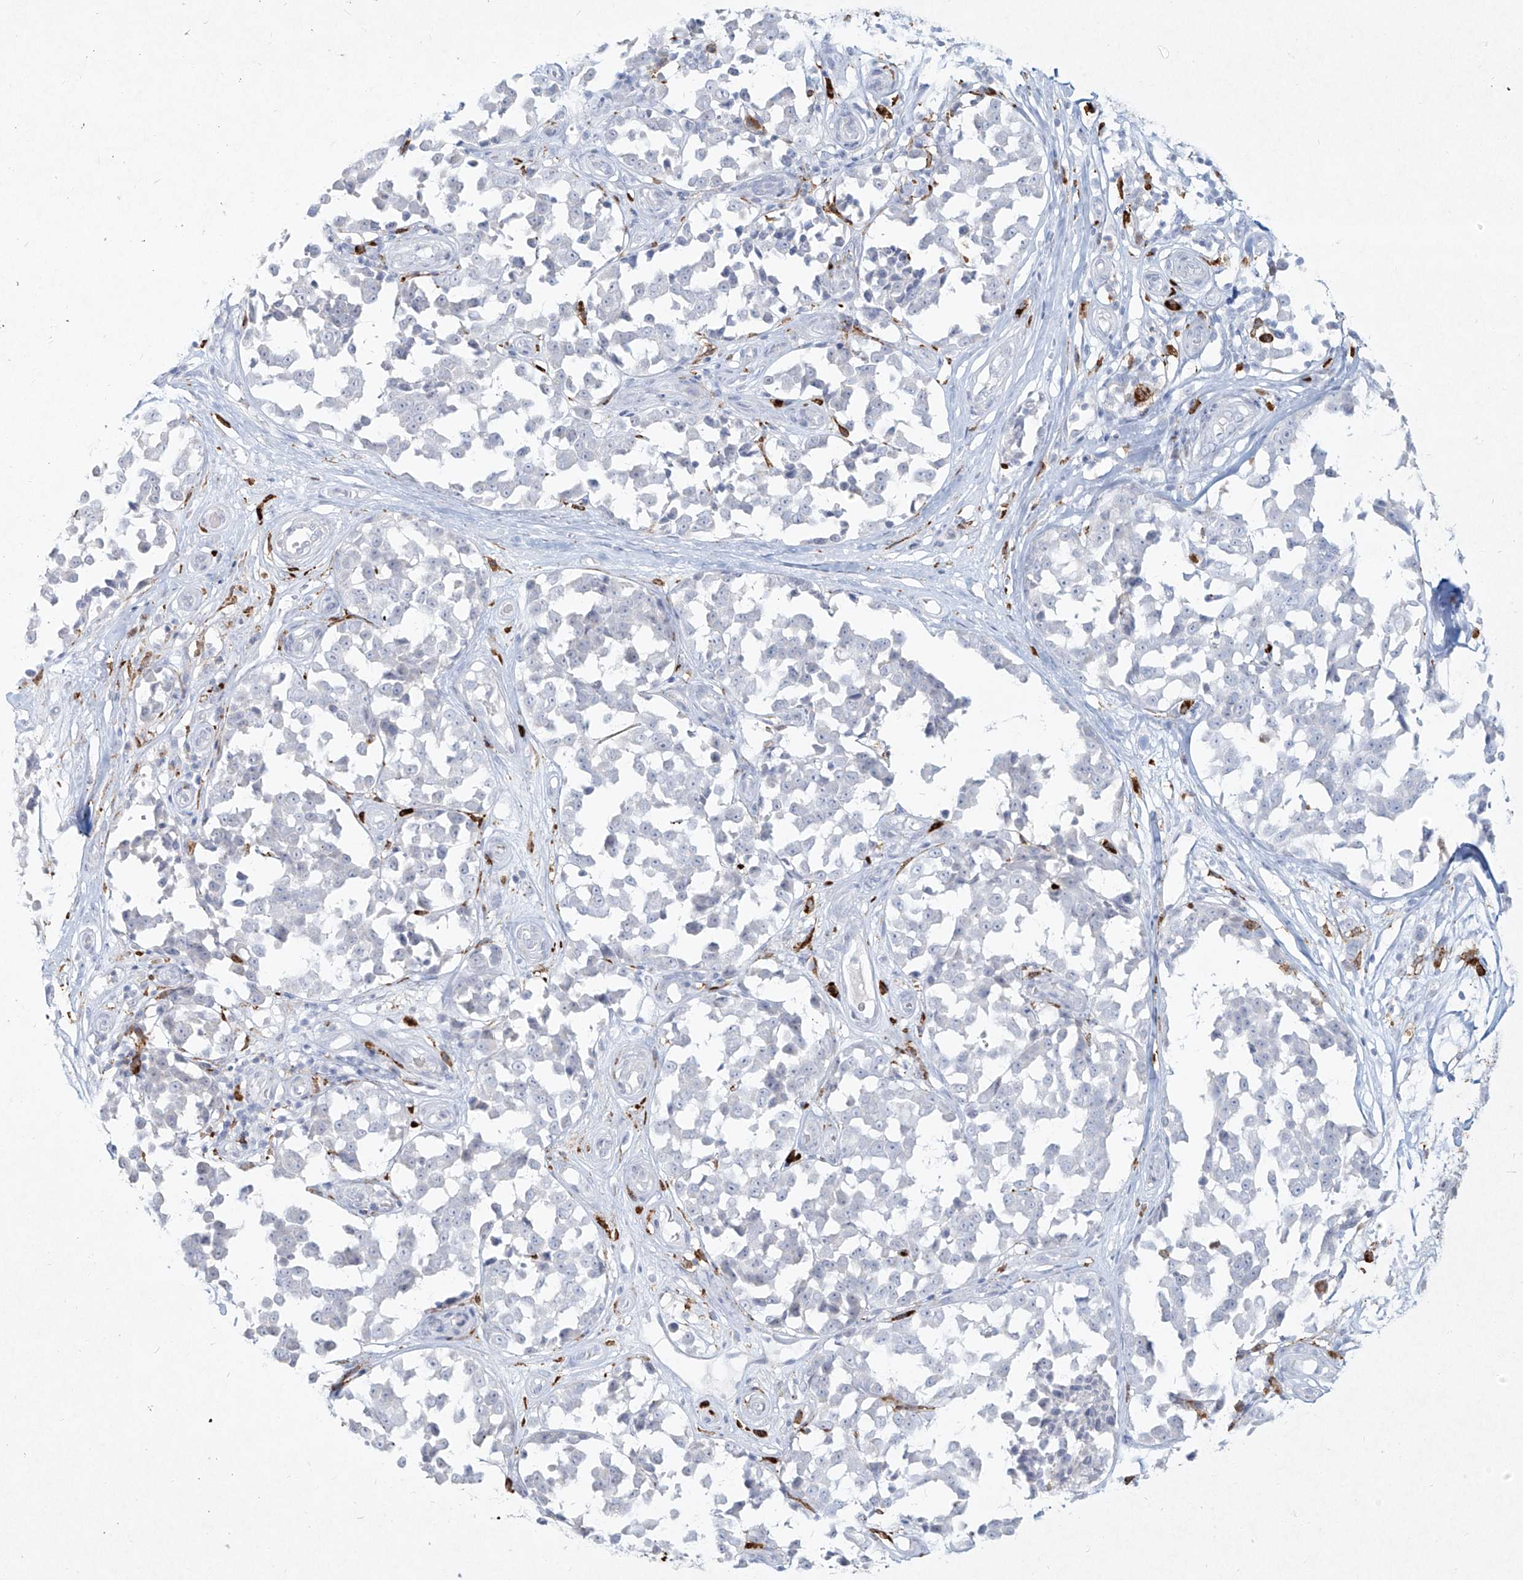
{"staining": {"intensity": "negative", "quantity": "none", "location": "none"}, "tissue": "melanoma", "cell_type": "Tumor cells", "image_type": "cancer", "snomed": [{"axis": "morphology", "description": "Malignant melanoma, NOS"}, {"axis": "topography", "description": "Skin"}], "caption": "High magnification brightfield microscopy of melanoma stained with DAB (3,3'-diaminobenzidine) (brown) and counterstained with hematoxylin (blue): tumor cells show no significant staining. The staining was performed using DAB to visualize the protein expression in brown, while the nuclei were stained in blue with hematoxylin (Magnification: 20x).", "gene": "CD209", "patient": {"sex": "female", "age": 64}}